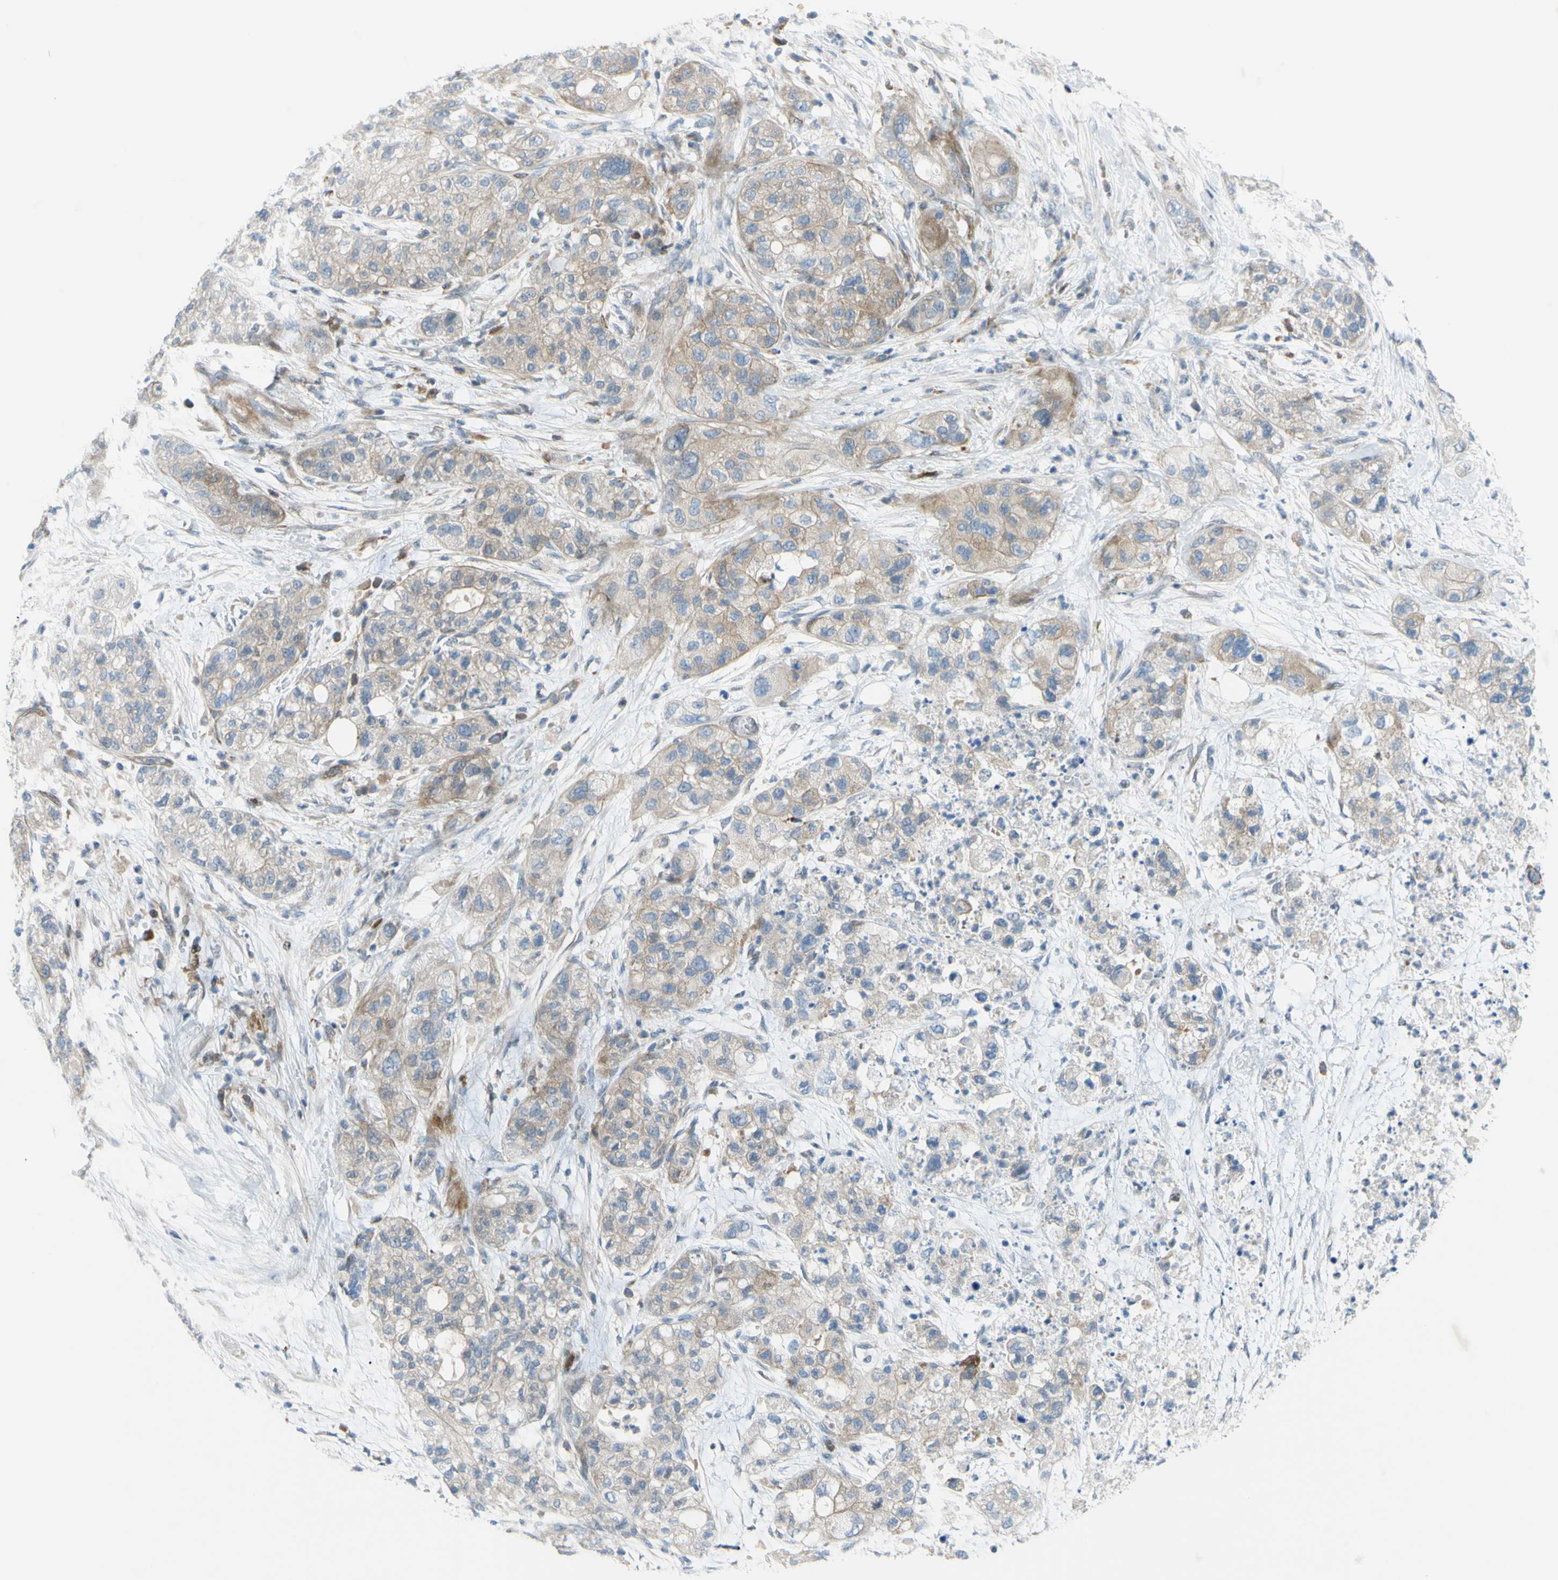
{"staining": {"intensity": "weak", "quantity": ">75%", "location": "cytoplasmic/membranous"}, "tissue": "pancreatic cancer", "cell_type": "Tumor cells", "image_type": "cancer", "snomed": [{"axis": "morphology", "description": "Adenocarcinoma, NOS"}, {"axis": "topography", "description": "Pancreas"}], "caption": "The immunohistochemical stain highlights weak cytoplasmic/membranous expression in tumor cells of pancreatic cancer tissue.", "gene": "PAK2", "patient": {"sex": "female", "age": 78}}